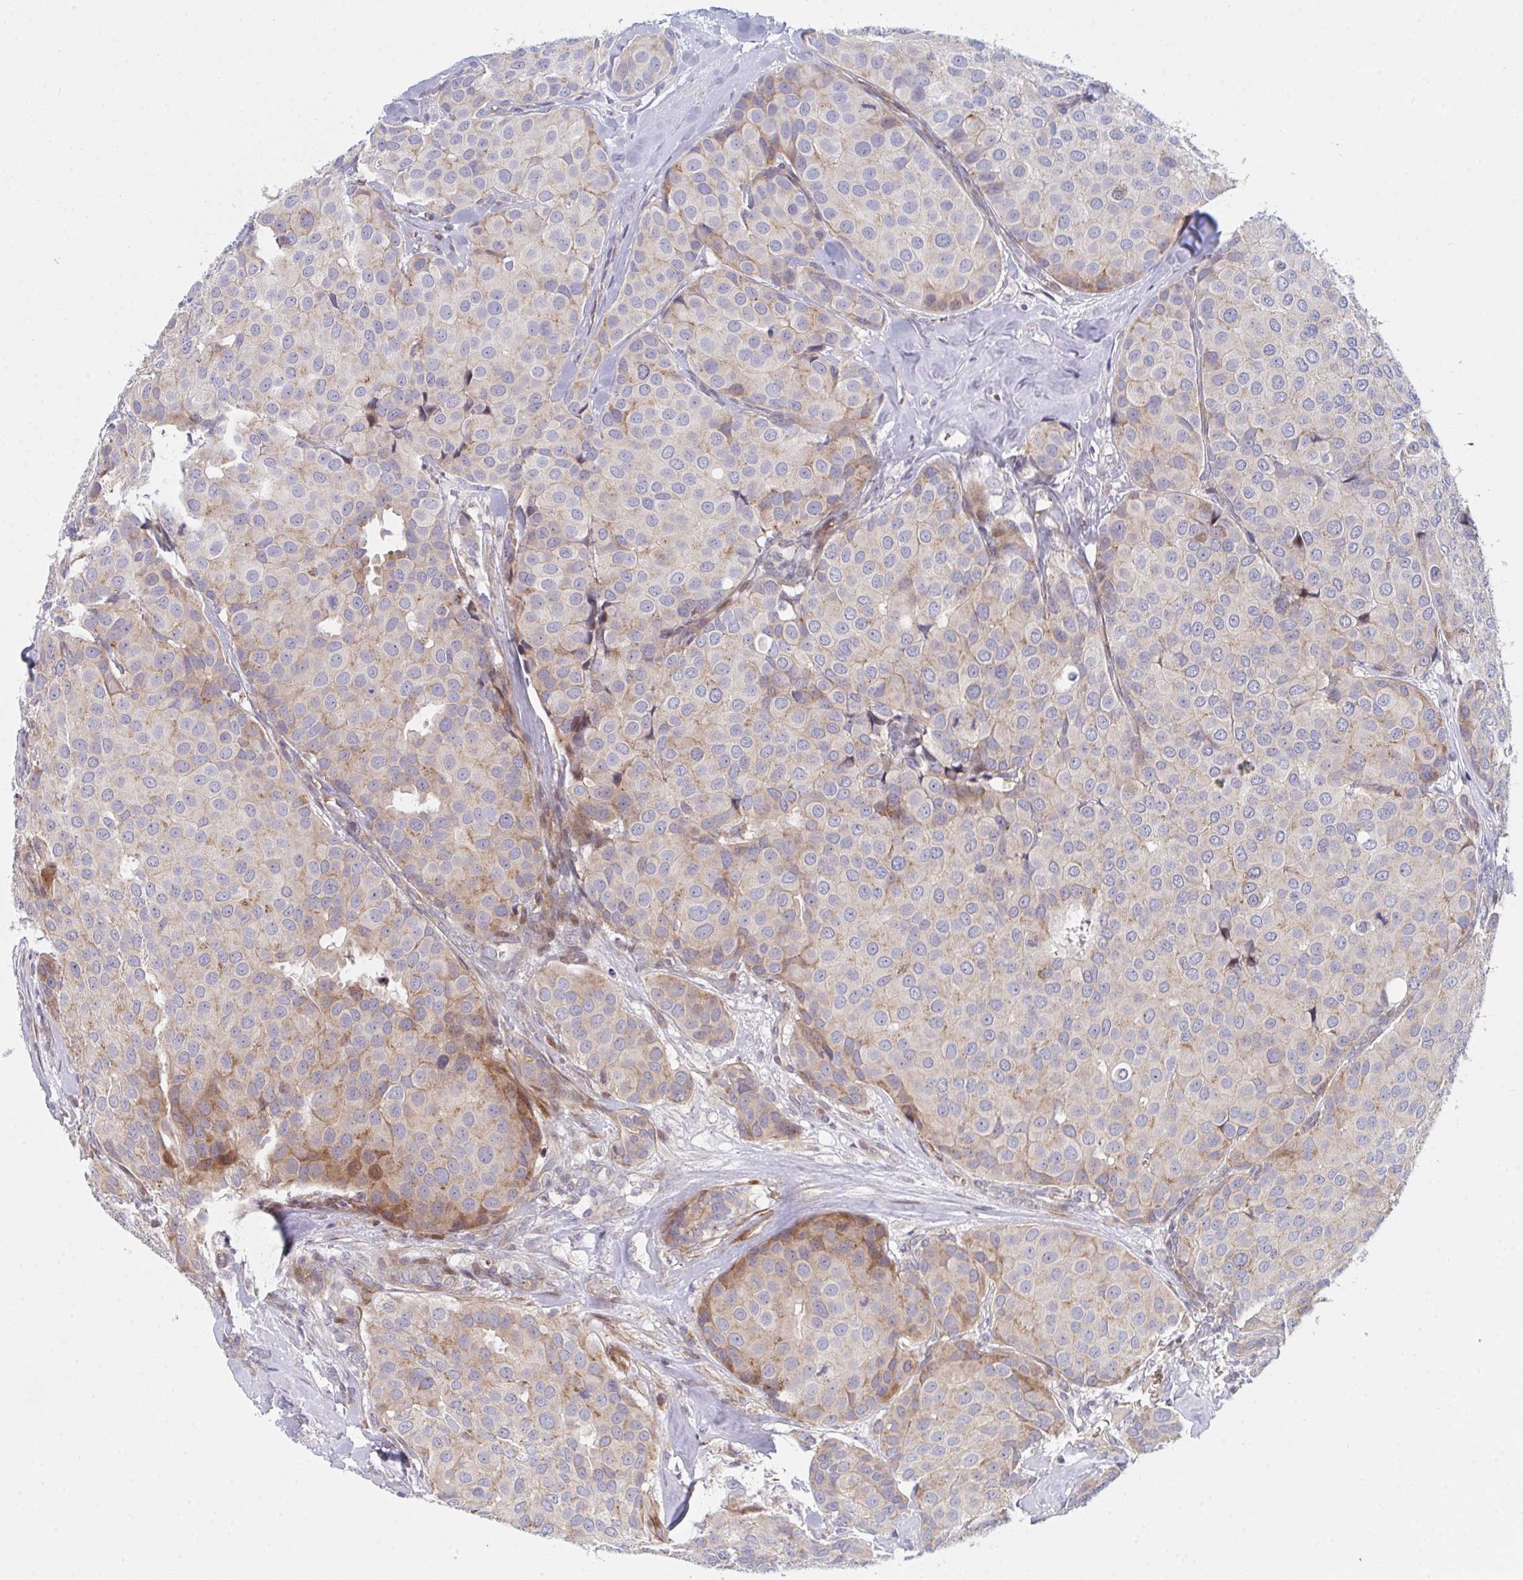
{"staining": {"intensity": "moderate", "quantity": "<25%", "location": "cytoplasmic/membranous,nuclear"}, "tissue": "breast cancer", "cell_type": "Tumor cells", "image_type": "cancer", "snomed": [{"axis": "morphology", "description": "Duct carcinoma"}, {"axis": "topography", "description": "Breast"}], "caption": "A brown stain shows moderate cytoplasmic/membranous and nuclear positivity of a protein in breast cancer (intraductal carcinoma) tumor cells. (brown staining indicates protein expression, while blue staining denotes nuclei).", "gene": "TNFSF4", "patient": {"sex": "female", "age": 70}}